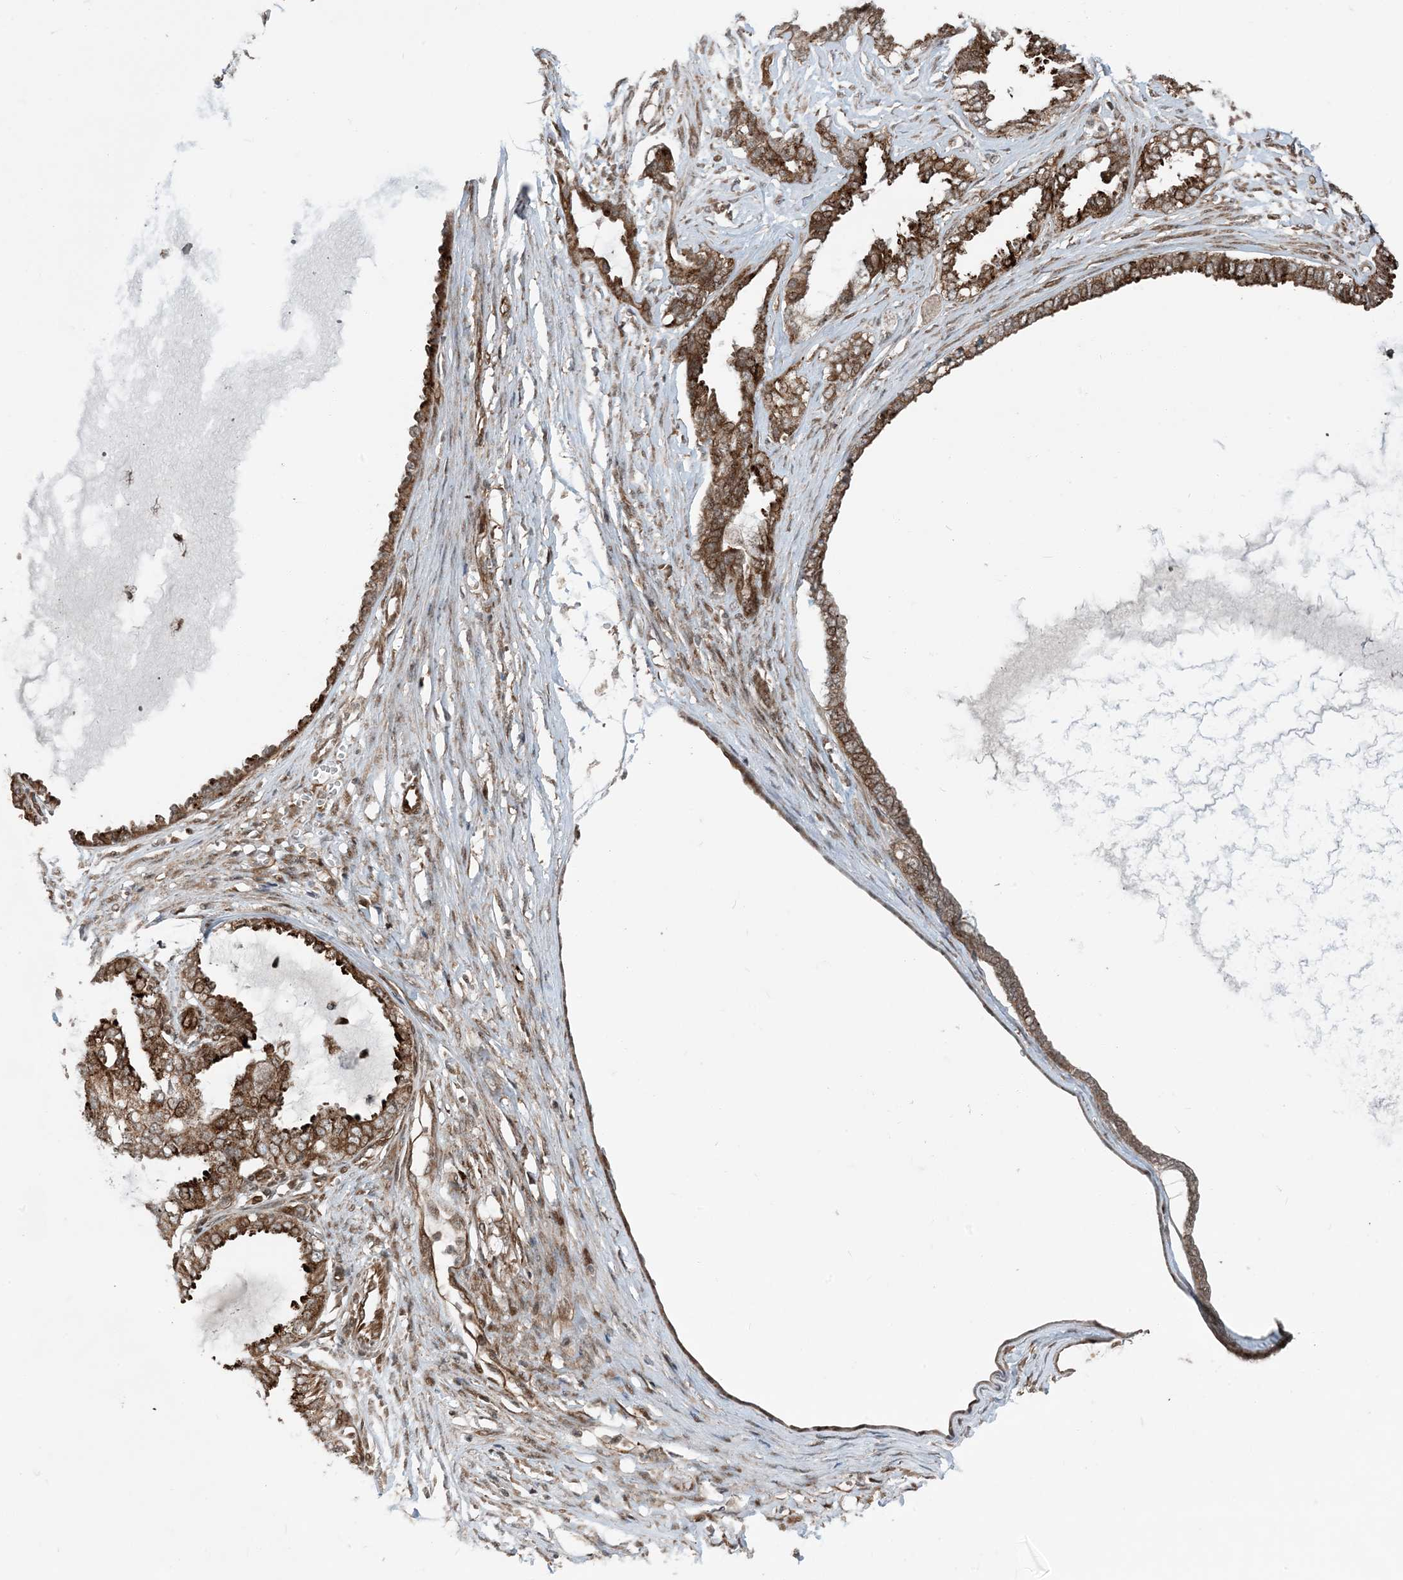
{"staining": {"intensity": "moderate", "quantity": ">75%", "location": "cytoplasmic/membranous"}, "tissue": "ovarian cancer", "cell_type": "Tumor cells", "image_type": "cancer", "snomed": [{"axis": "morphology", "description": "Carcinoma, NOS"}, {"axis": "morphology", "description": "Carcinoma, endometroid"}, {"axis": "topography", "description": "Ovary"}], "caption": "This is a photomicrograph of immunohistochemistry staining of ovarian endometroid carcinoma, which shows moderate positivity in the cytoplasmic/membranous of tumor cells.", "gene": "EDEM2", "patient": {"sex": "female", "age": 50}}